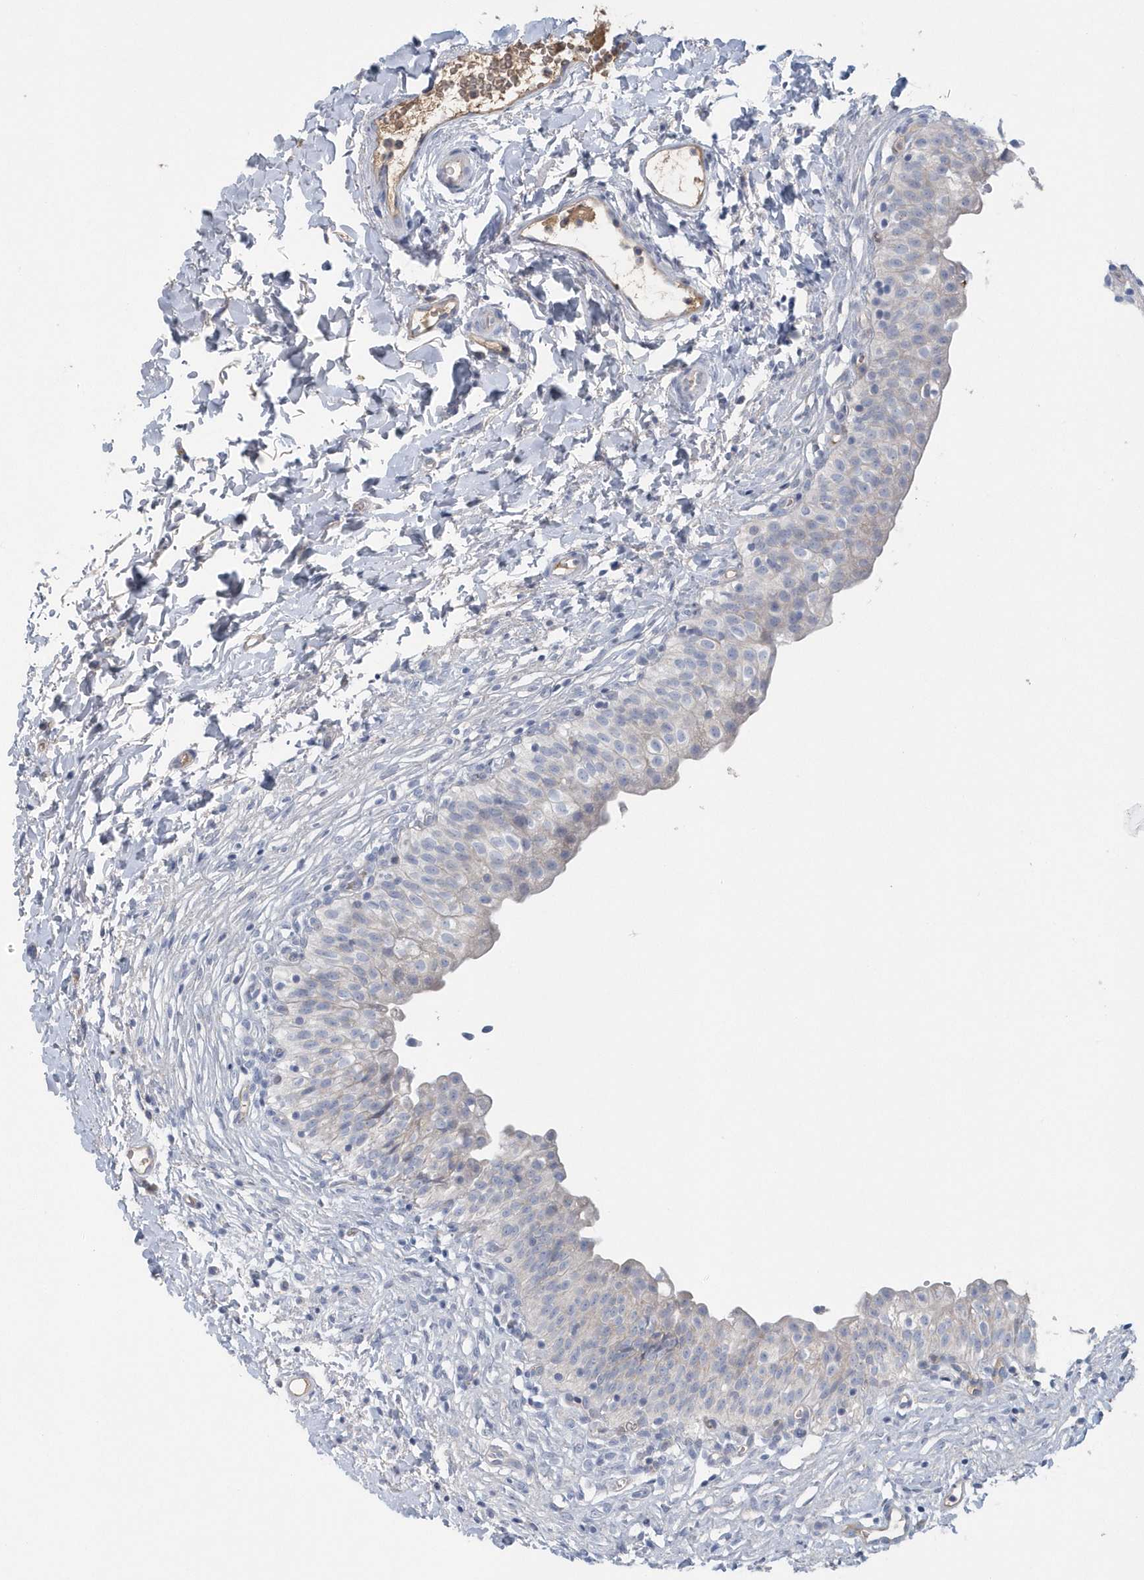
{"staining": {"intensity": "negative", "quantity": "none", "location": "none"}, "tissue": "urinary bladder", "cell_type": "Urothelial cells", "image_type": "normal", "snomed": [{"axis": "morphology", "description": "Normal tissue, NOS"}, {"axis": "topography", "description": "Urinary bladder"}], "caption": "The photomicrograph displays no significant staining in urothelial cells of urinary bladder.", "gene": "SPATA18", "patient": {"sex": "male", "age": 55}}